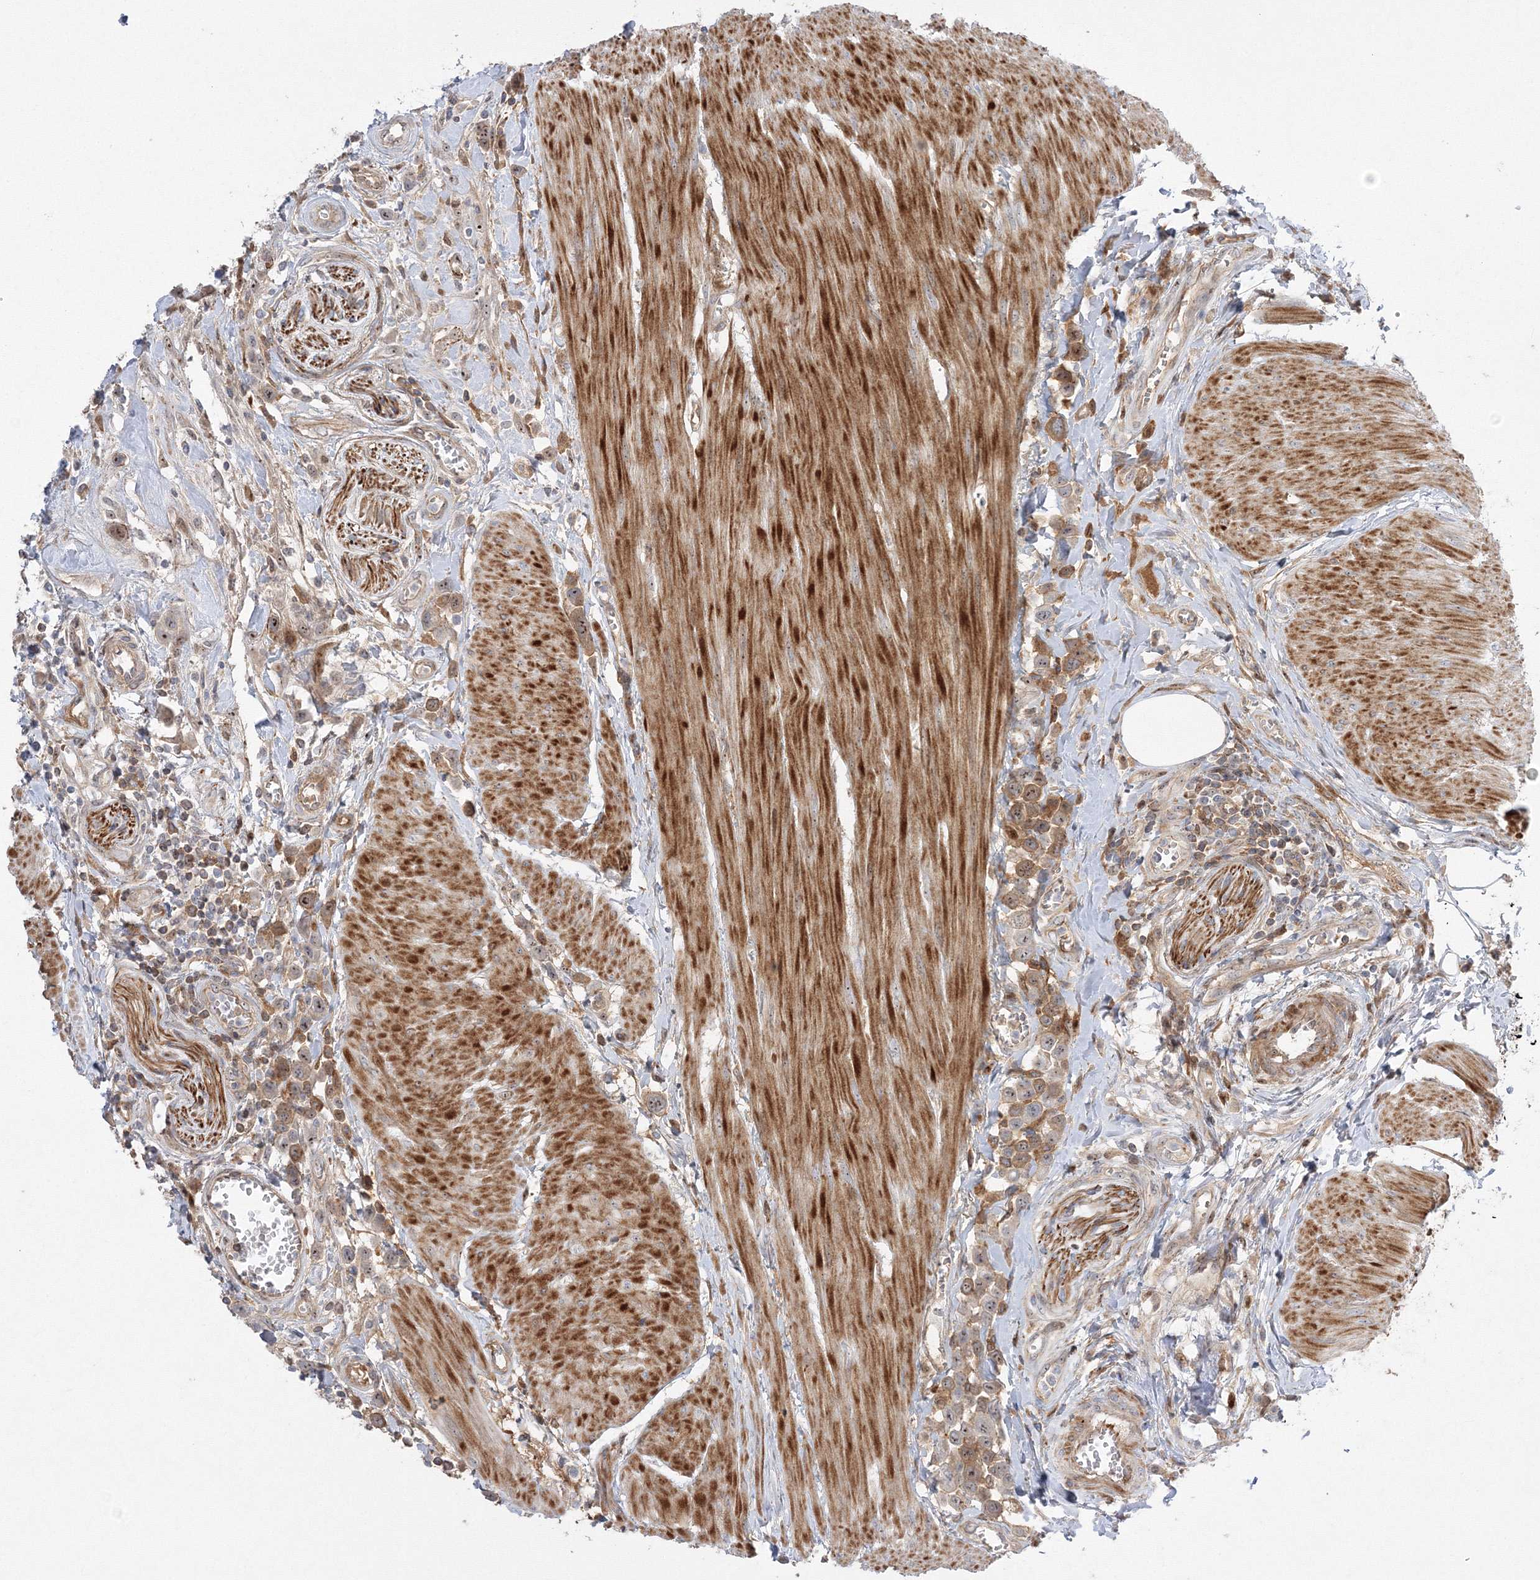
{"staining": {"intensity": "moderate", "quantity": ">75%", "location": "cytoplasmic/membranous,nuclear"}, "tissue": "urothelial cancer", "cell_type": "Tumor cells", "image_type": "cancer", "snomed": [{"axis": "morphology", "description": "Urothelial carcinoma, High grade"}, {"axis": "topography", "description": "Urinary bladder"}], "caption": "Urothelial carcinoma (high-grade) stained with IHC displays moderate cytoplasmic/membranous and nuclear positivity in about >75% of tumor cells.", "gene": "NPM3", "patient": {"sex": "male", "age": 50}}